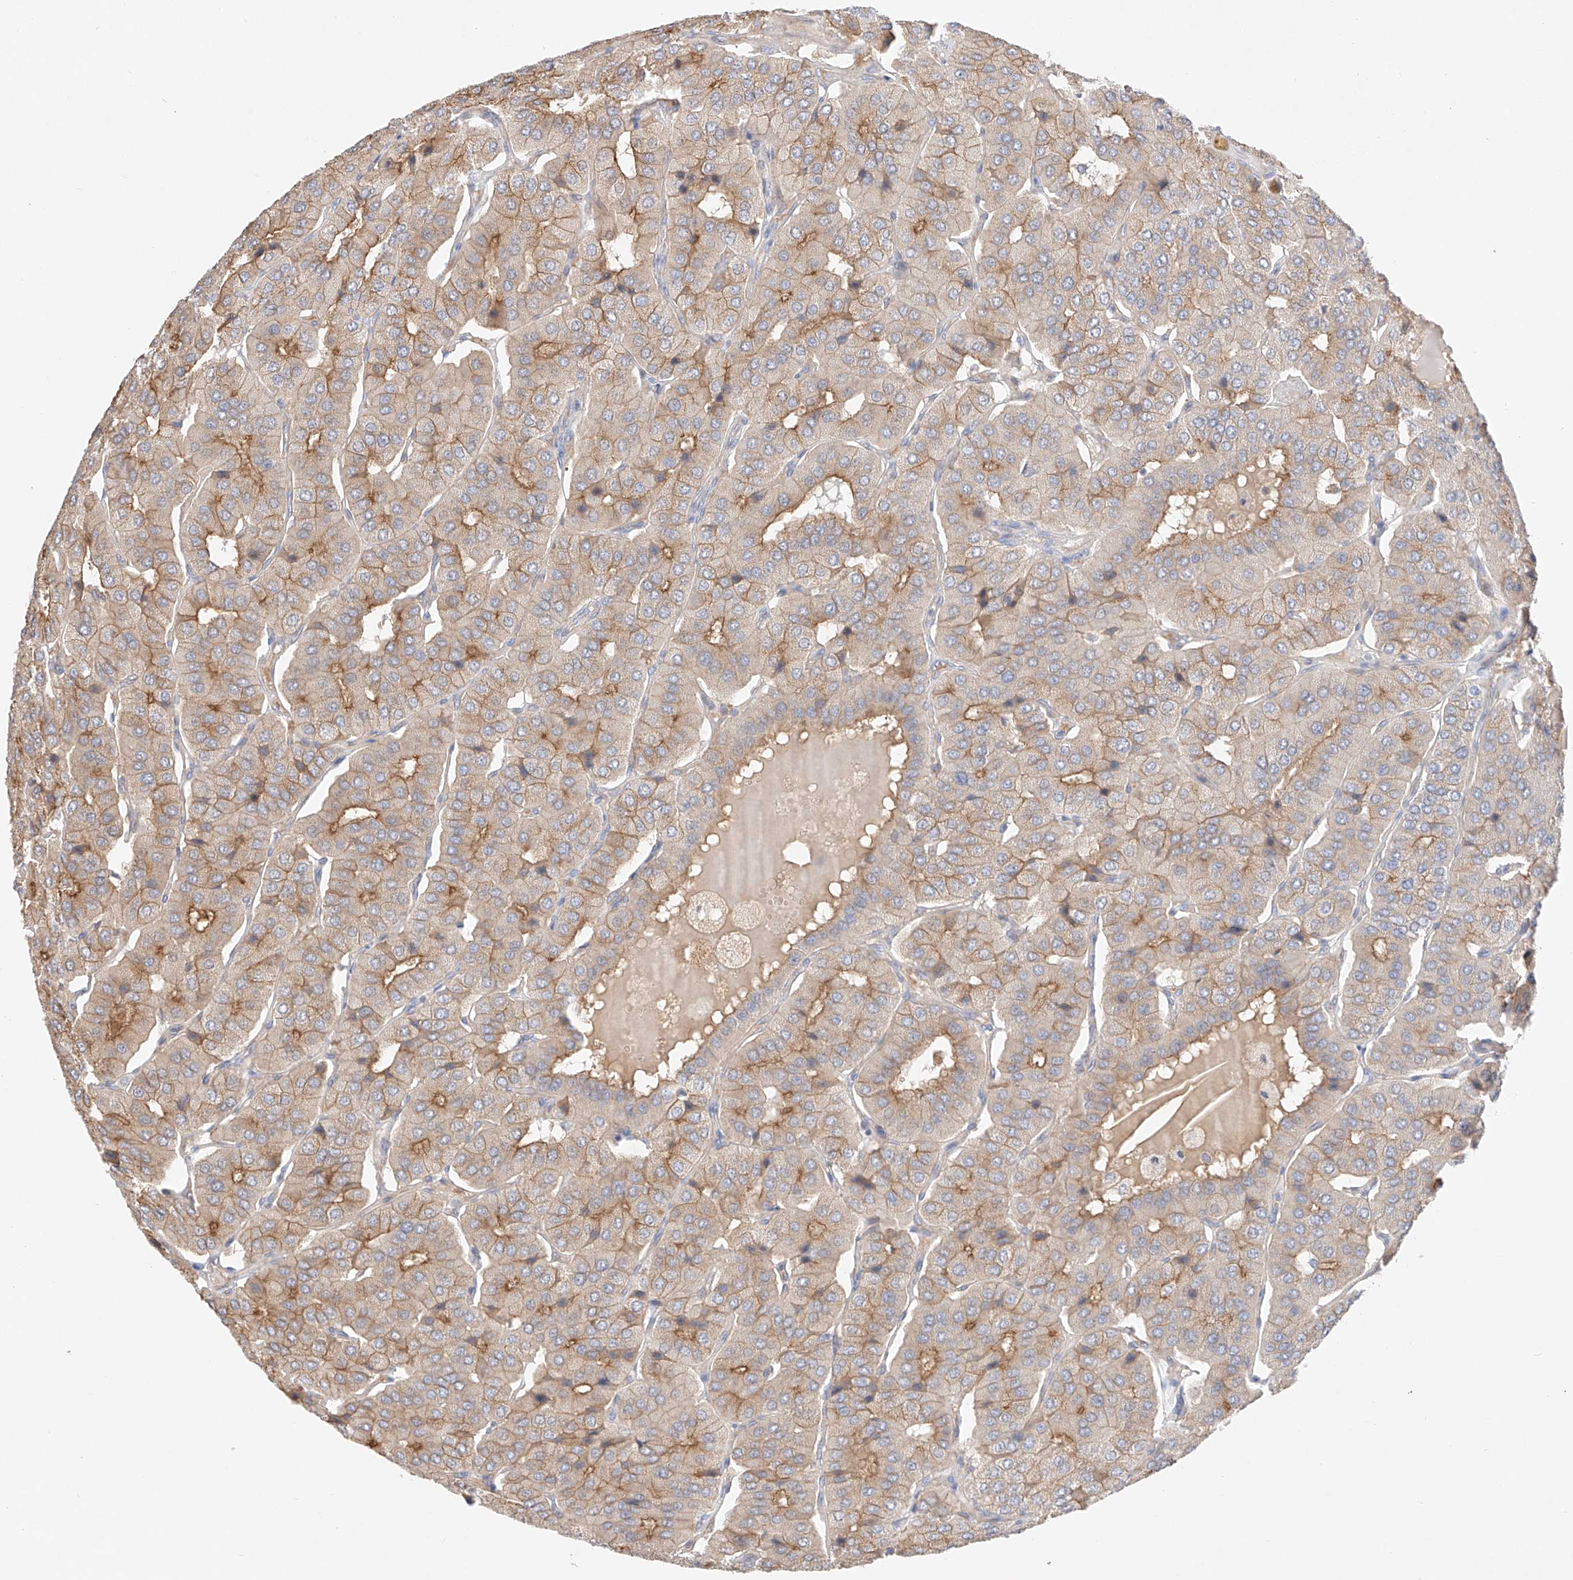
{"staining": {"intensity": "moderate", "quantity": "25%-75%", "location": "cytoplasmic/membranous"}, "tissue": "parathyroid gland", "cell_type": "Glandular cells", "image_type": "normal", "snomed": [{"axis": "morphology", "description": "Normal tissue, NOS"}, {"axis": "morphology", "description": "Adenoma, NOS"}, {"axis": "topography", "description": "Parathyroid gland"}], "caption": "Immunohistochemistry (DAB) staining of unremarkable human parathyroid gland exhibits moderate cytoplasmic/membranous protein staining in approximately 25%-75% of glandular cells. (Stains: DAB (3,3'-diaminobenzidine) in brown, nuclei in blue, Microscopy: brightfield microscopy at high magnification).", "gene": "IL22RA2", "patient": {"sex": "female", "age": 86}}